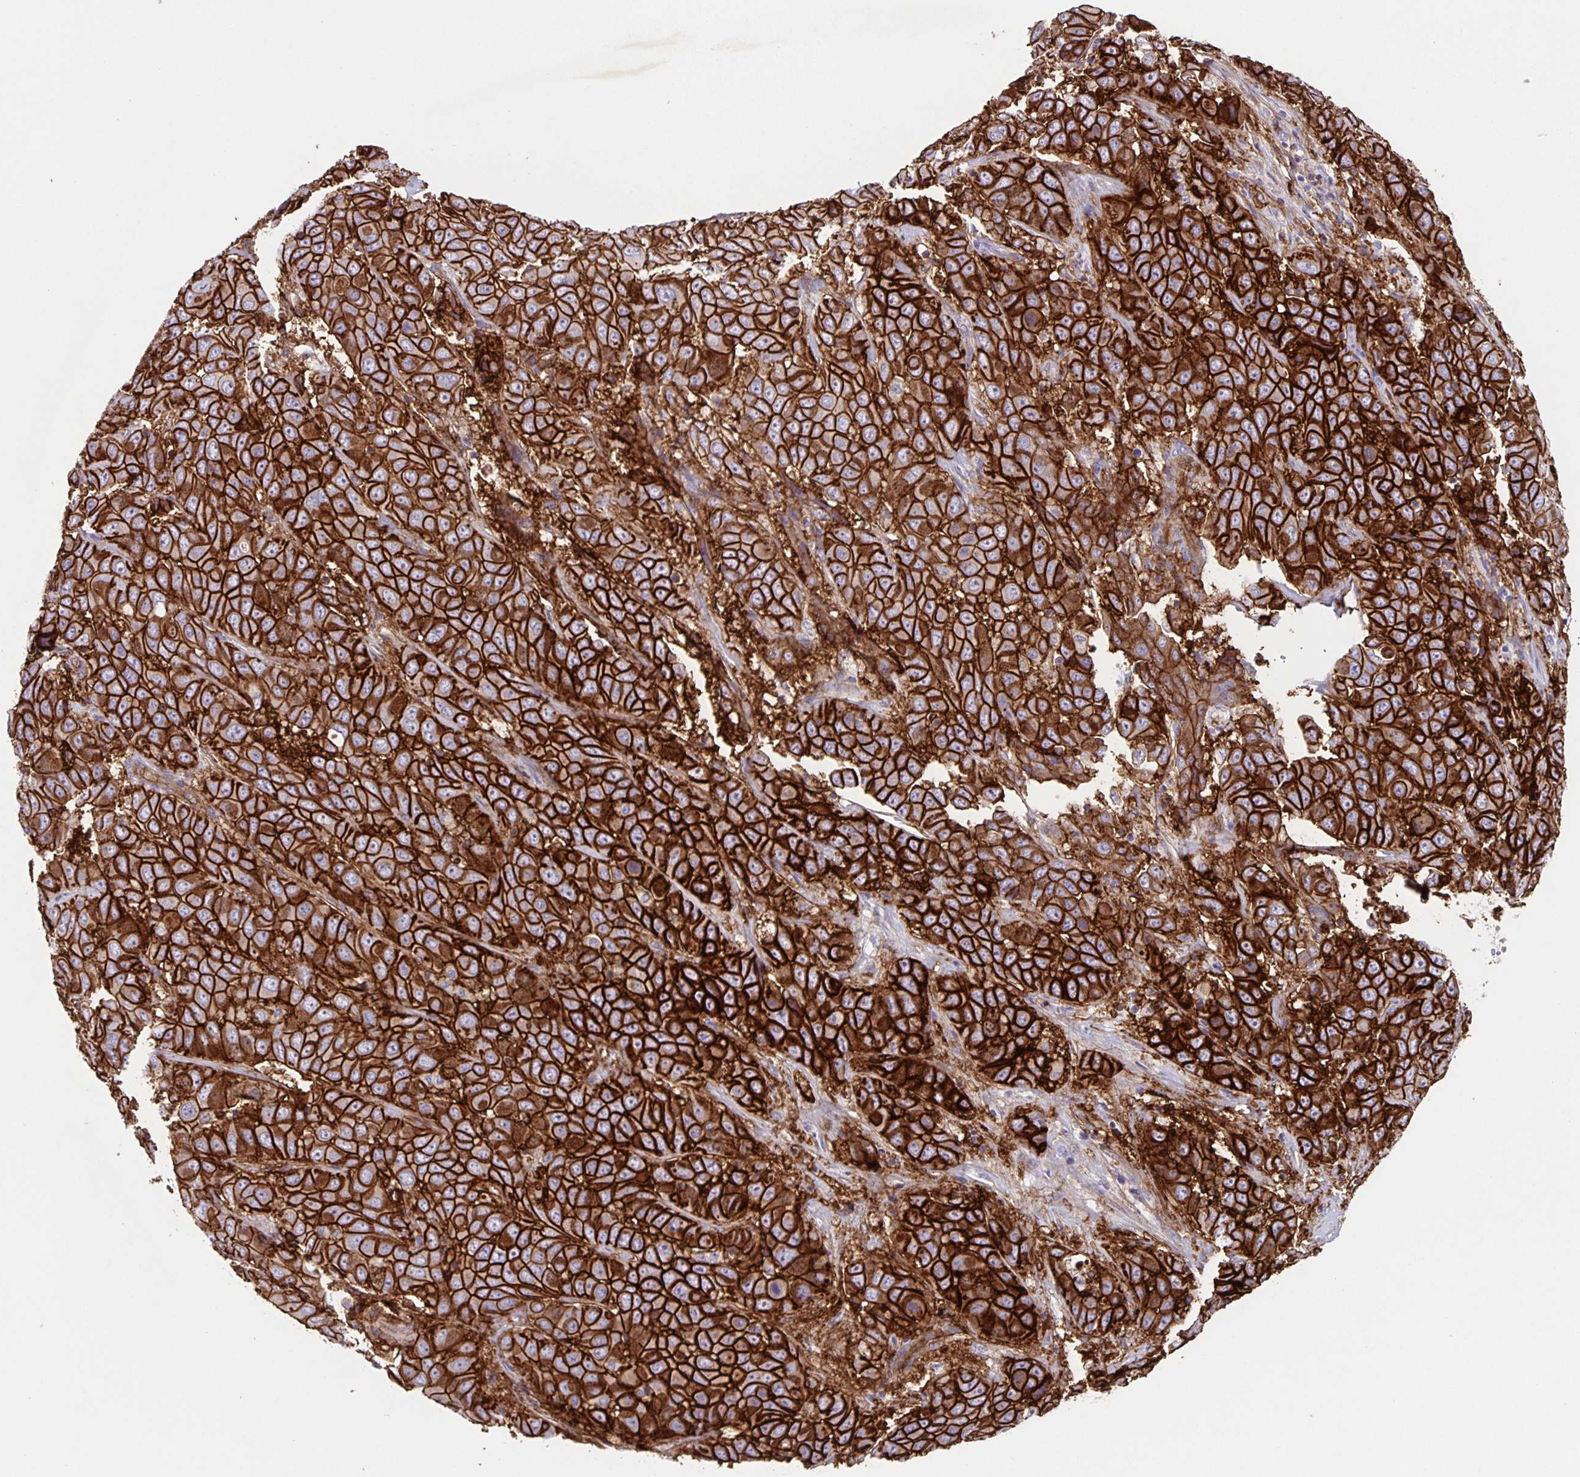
{"staining": {"intensity": "strong", "quantity": ">75%", "location": "cytoplasmic/membranous"}, "tissue": "liver cancer", "cell_type": "Tumor cells", "image_type": "cancer", "snomed": [{"axis": "morphology", "description": "Cholangiocarcinoma"}, {"axis": "topography", "description": "Liver"}], "caption": "Strong cytoplasmic/membranous positivity for a protein is present in approximately >75% of tumor cells of liver cholangiocarcinoma using IHC.", "gene": "ITGA2", "patient": {"sex": "female", "age": 52}}